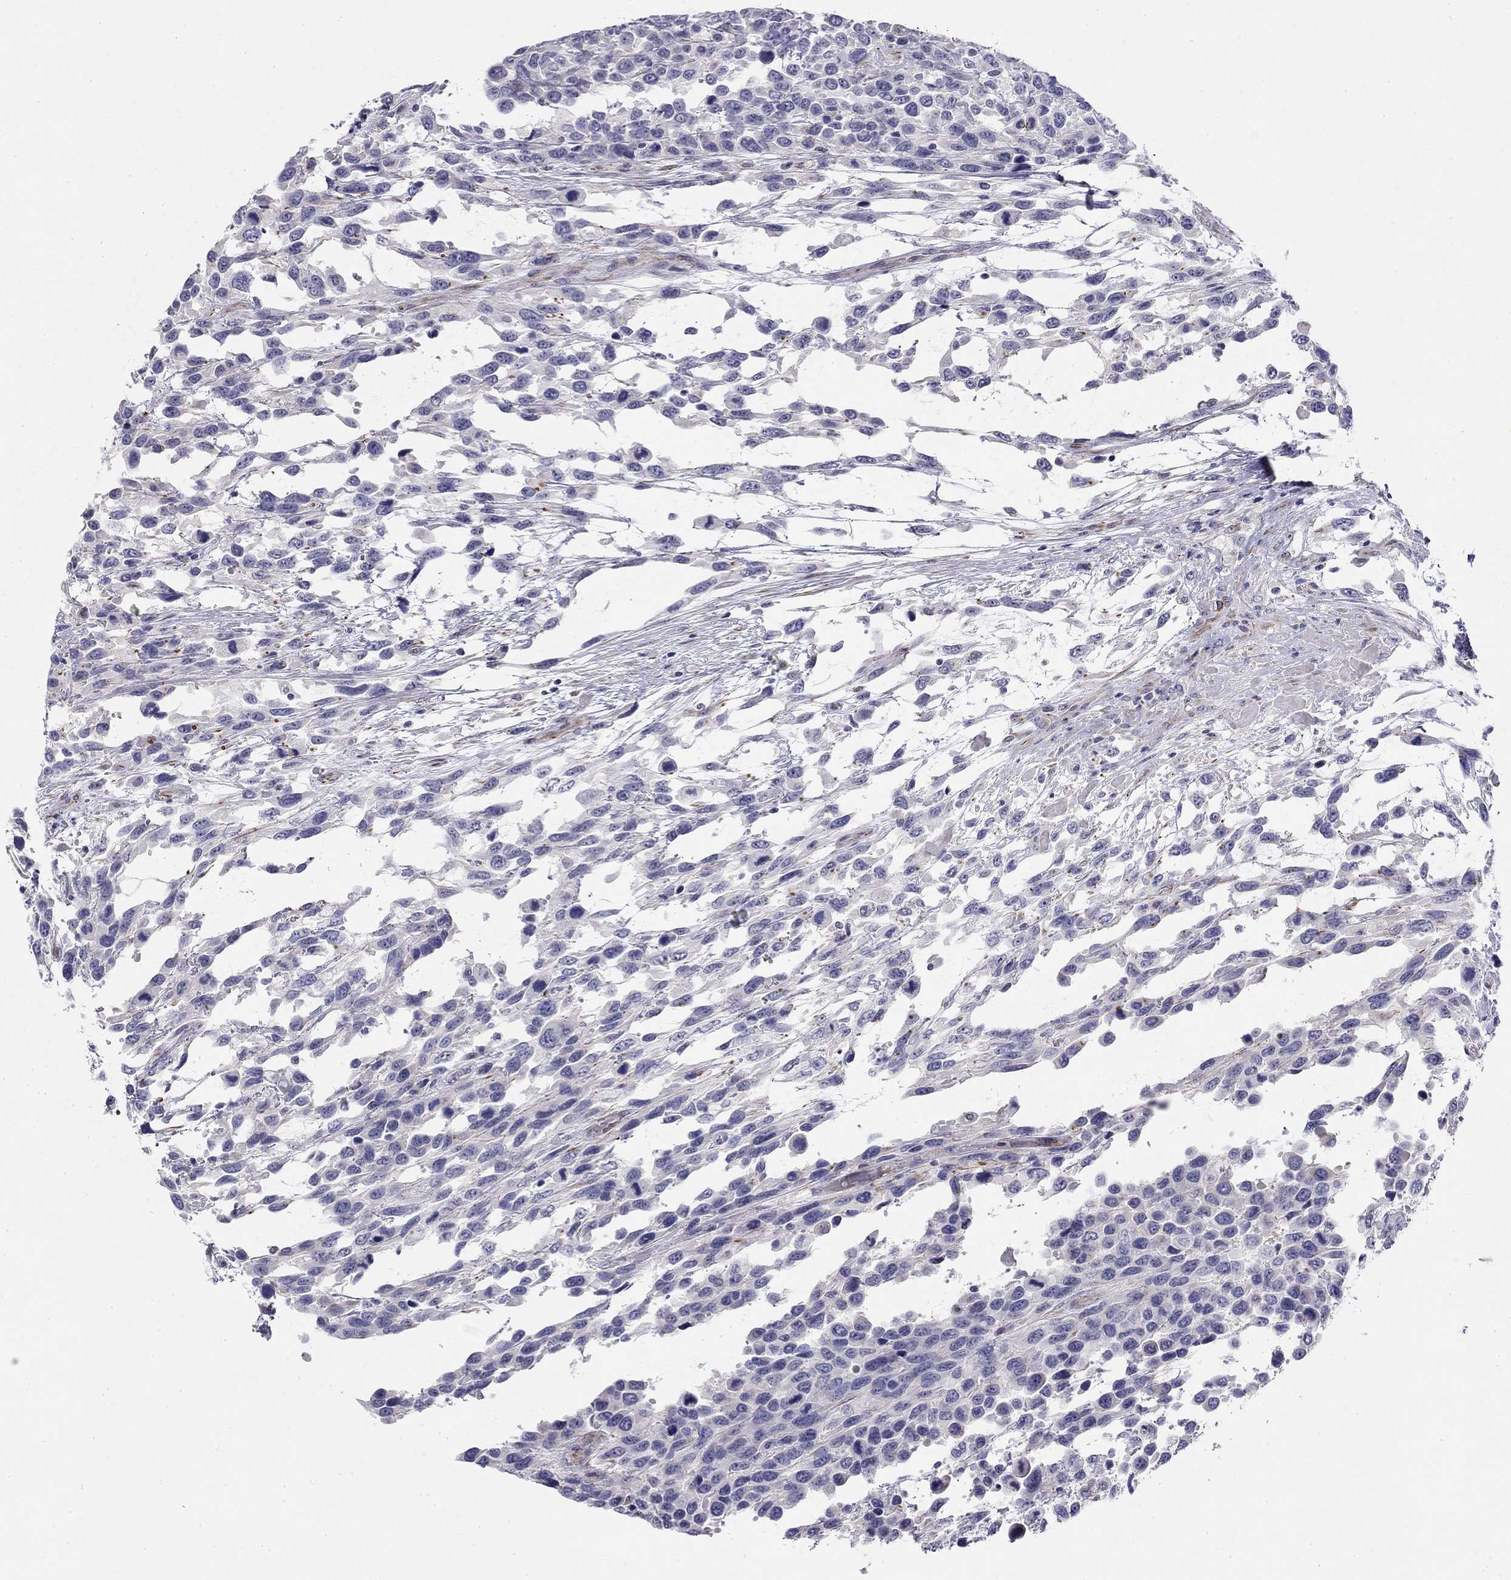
{"staining": {"intensity": "negative", "quantity": "none", "location": "none"}, "tissue": "urothelial cancer", "cell_type": "Tumor cells", "image_type": "cancer", "snomed": [{"axis": "morphology", "description": "Urothelial carcinoma, High grade"}, {"axis": "topography", "description": "Urinary bladder"}], "caption": "Immunohistochemistry (IHC) of high-grade urothelial carcinoma reveals no expression in tumor cells. (Immunohistochemistry (IHC), brightfield microscopy, high magnification).", "gene": "RTL1", "patient": {"sex": "female", "age": 70}}